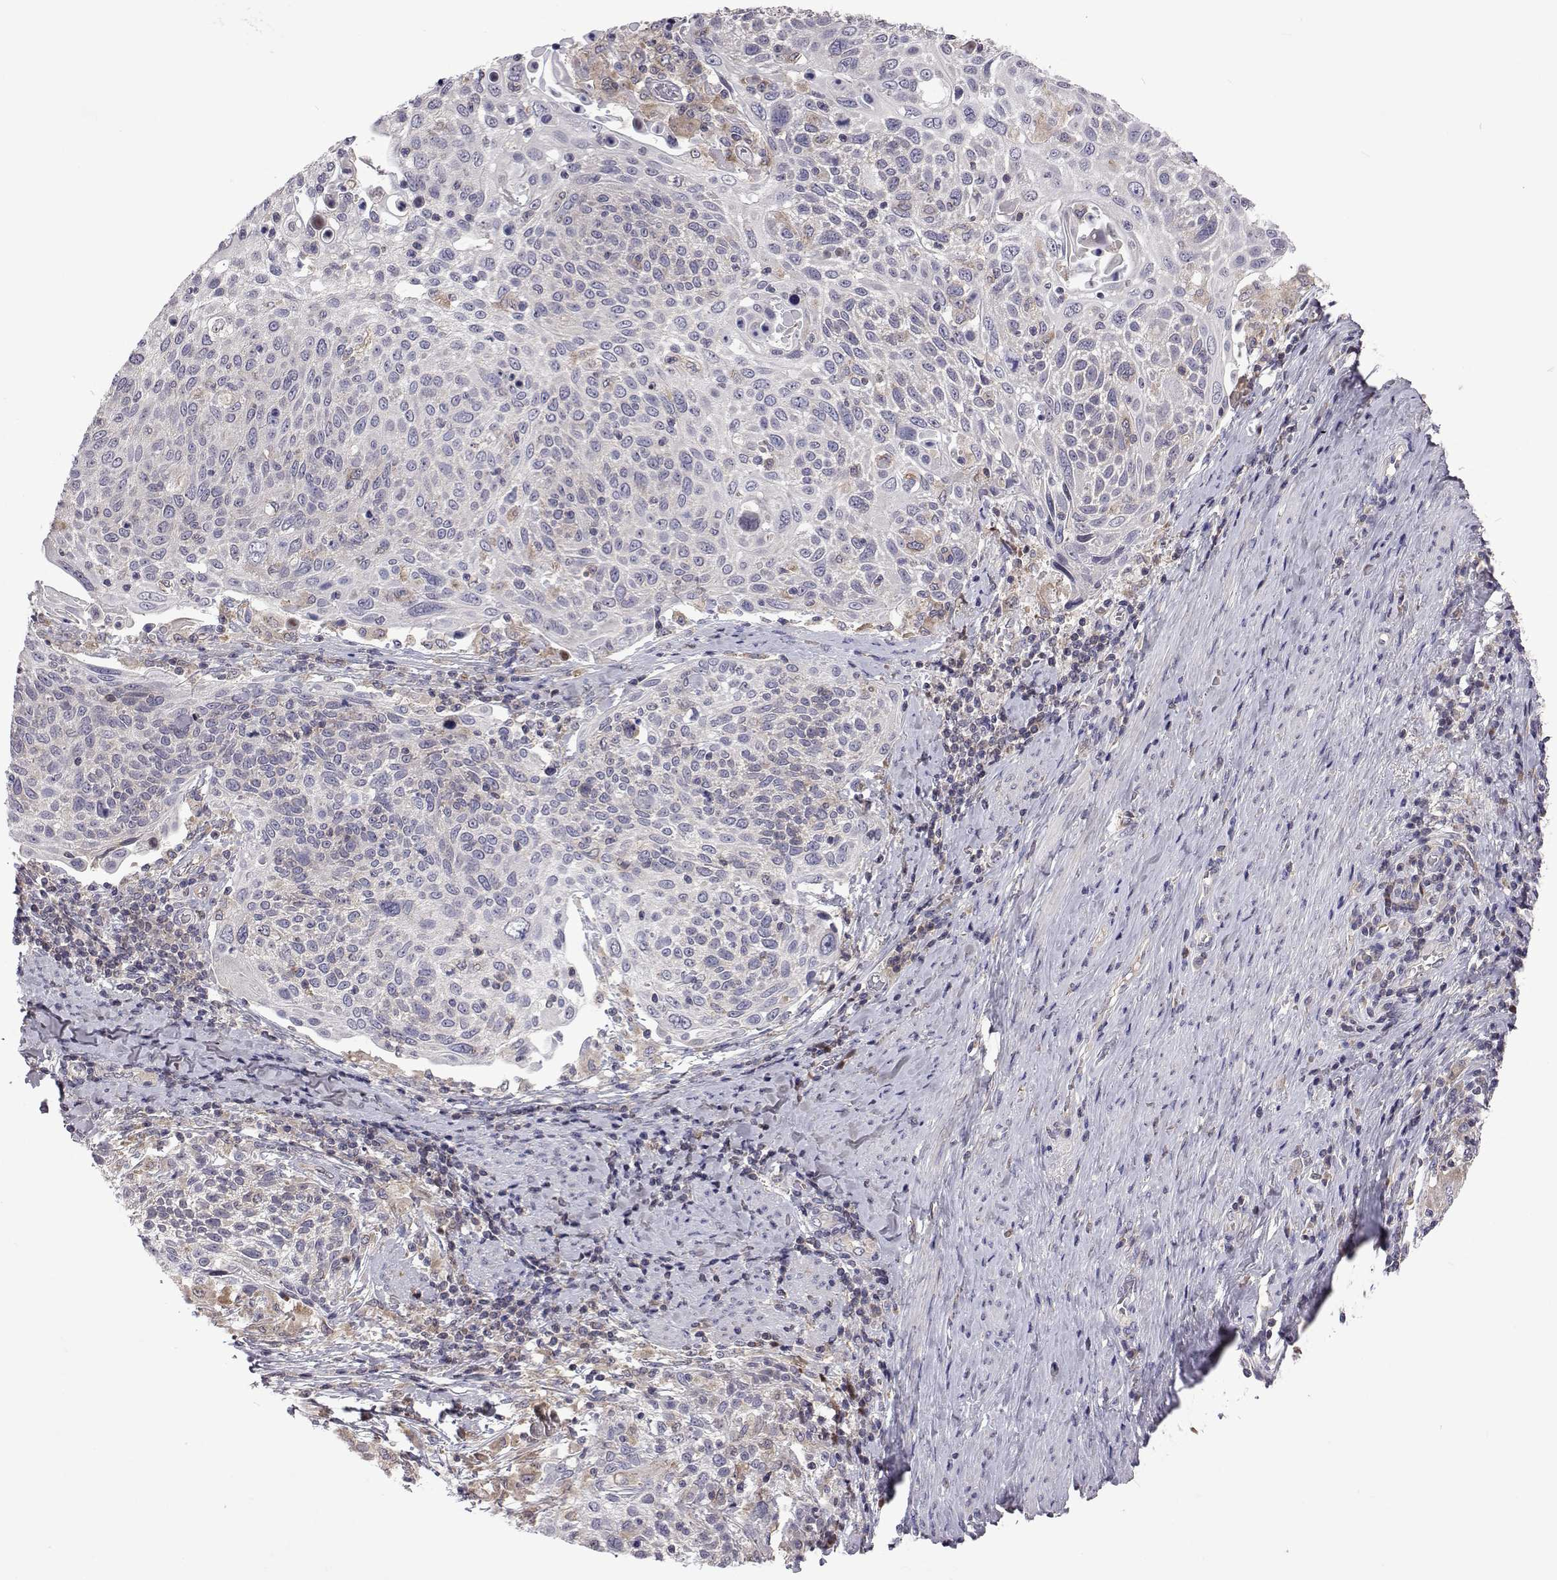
{"staining": {"intensity": "negative", "quantity": "none", "location": "none"}, "tissue": "cervical cancer", "cell_type": "Tumor cells", "image_type": "cancer", "snomed": [{"axis": "morphology", "description": "Squamous cell carcinoma, NOS"}, {"axis": "topography", "description": "Cervix"}], "caption": "The IHC image has no significant expression in tumor cells of cervical squamous cell carcinoma tissue.", "gene": "TCF15", "patient": {"sex": "female", "age": 61}}